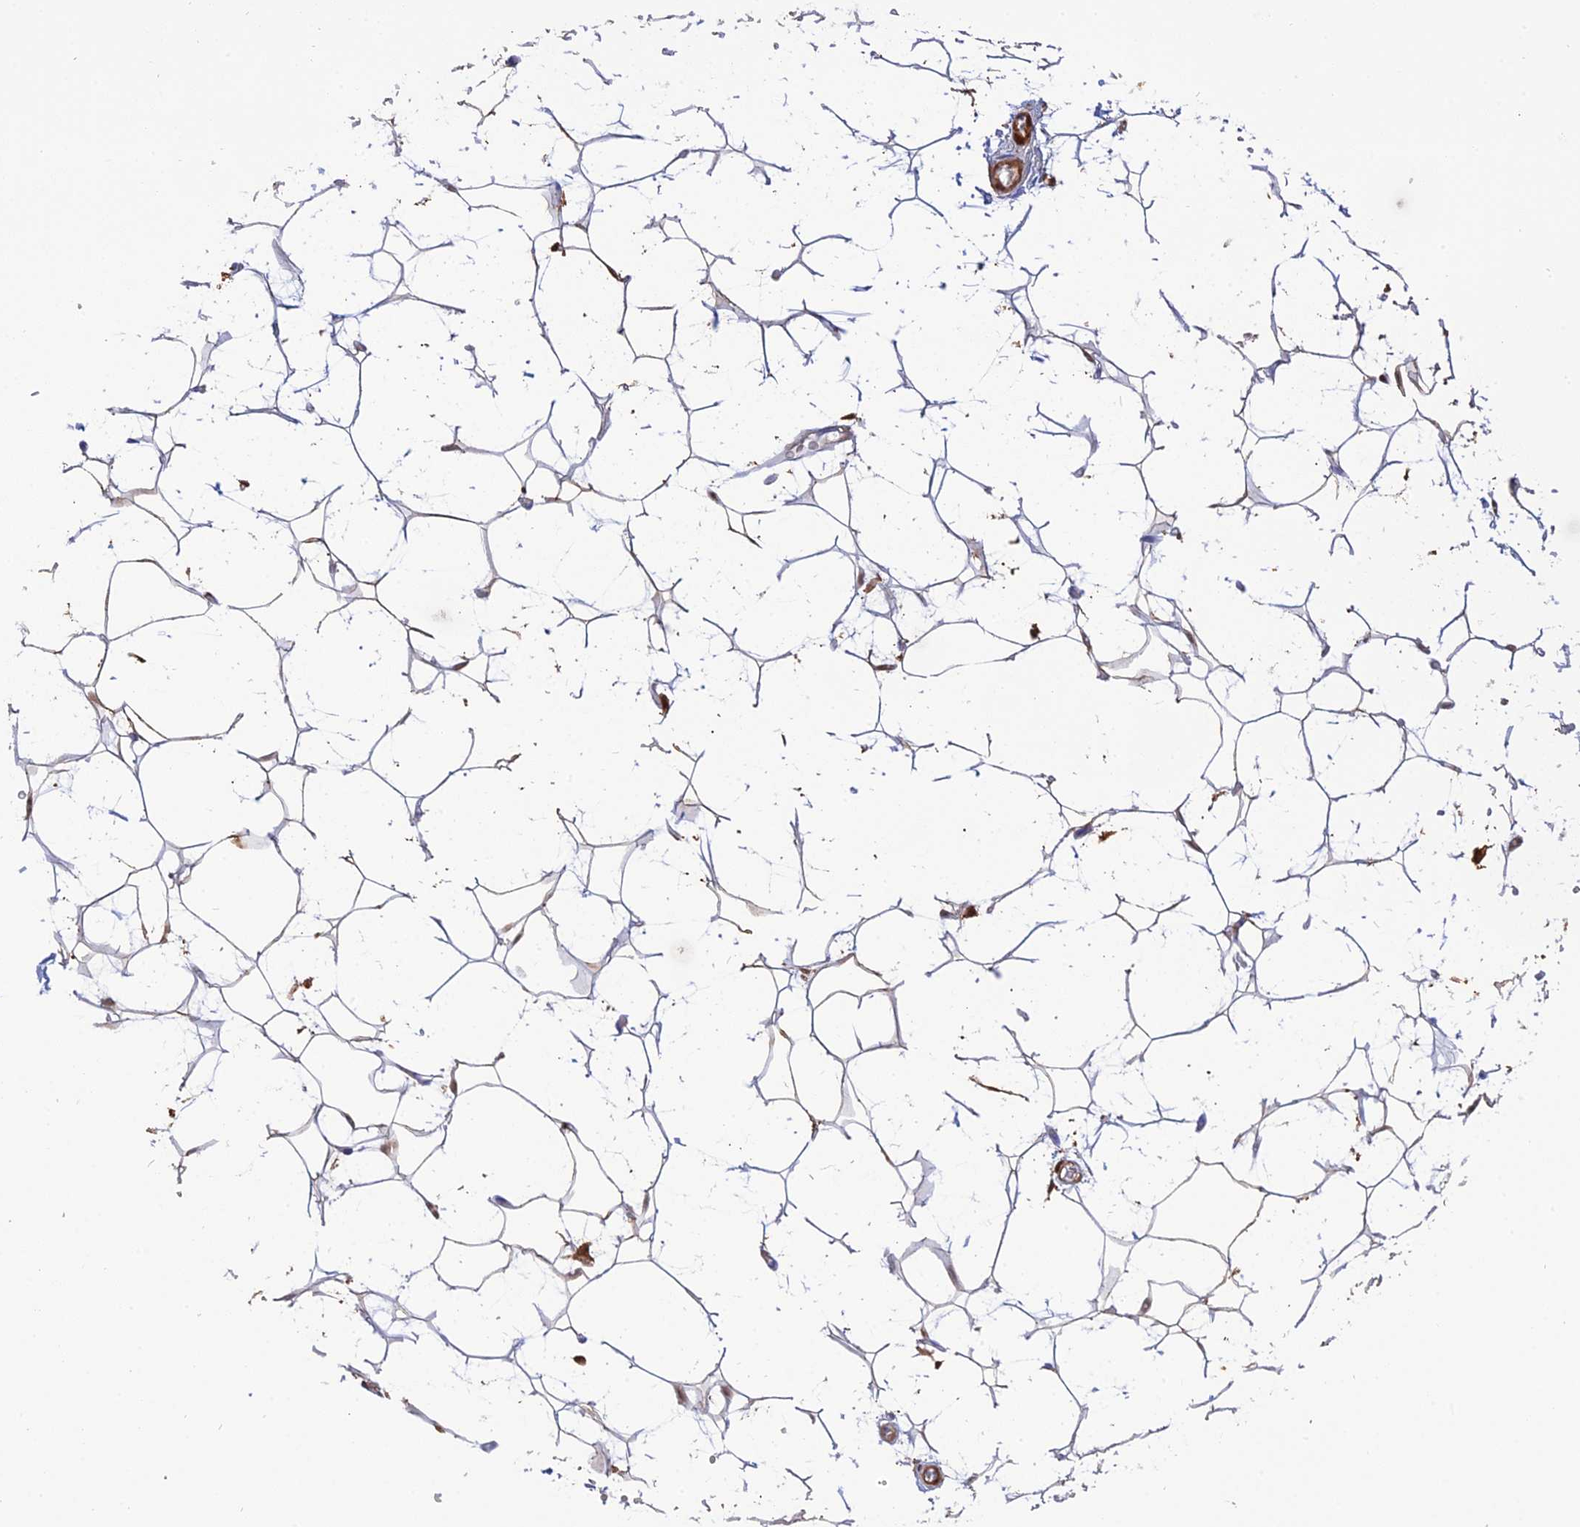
{"staining": {"intensity": "negative", "quantity": "none", "location": "none"}, "tissue": "adipose tissue", "cell_type": "Adipocytes", "image_type": "normal", "snomed": [{"axis": "morphology", "description": "Normal tissue, NOS"}, {"axis": "topography", "description": "Breast"}], "caption": "DAB (3,3'-diaminobenzidine) immunohistochemical staining of benign human adipose tissue demonstrates no significant staining in adipocytes. (Stains: DAB (3,3'-diaminobenzidine) immunohistochemistry with hematoxylin counter stain, Microscopy: brightfield microscopy at high magnification).", "gene": "PGBD4", "patient": {"sex": "female", "age": 26}}